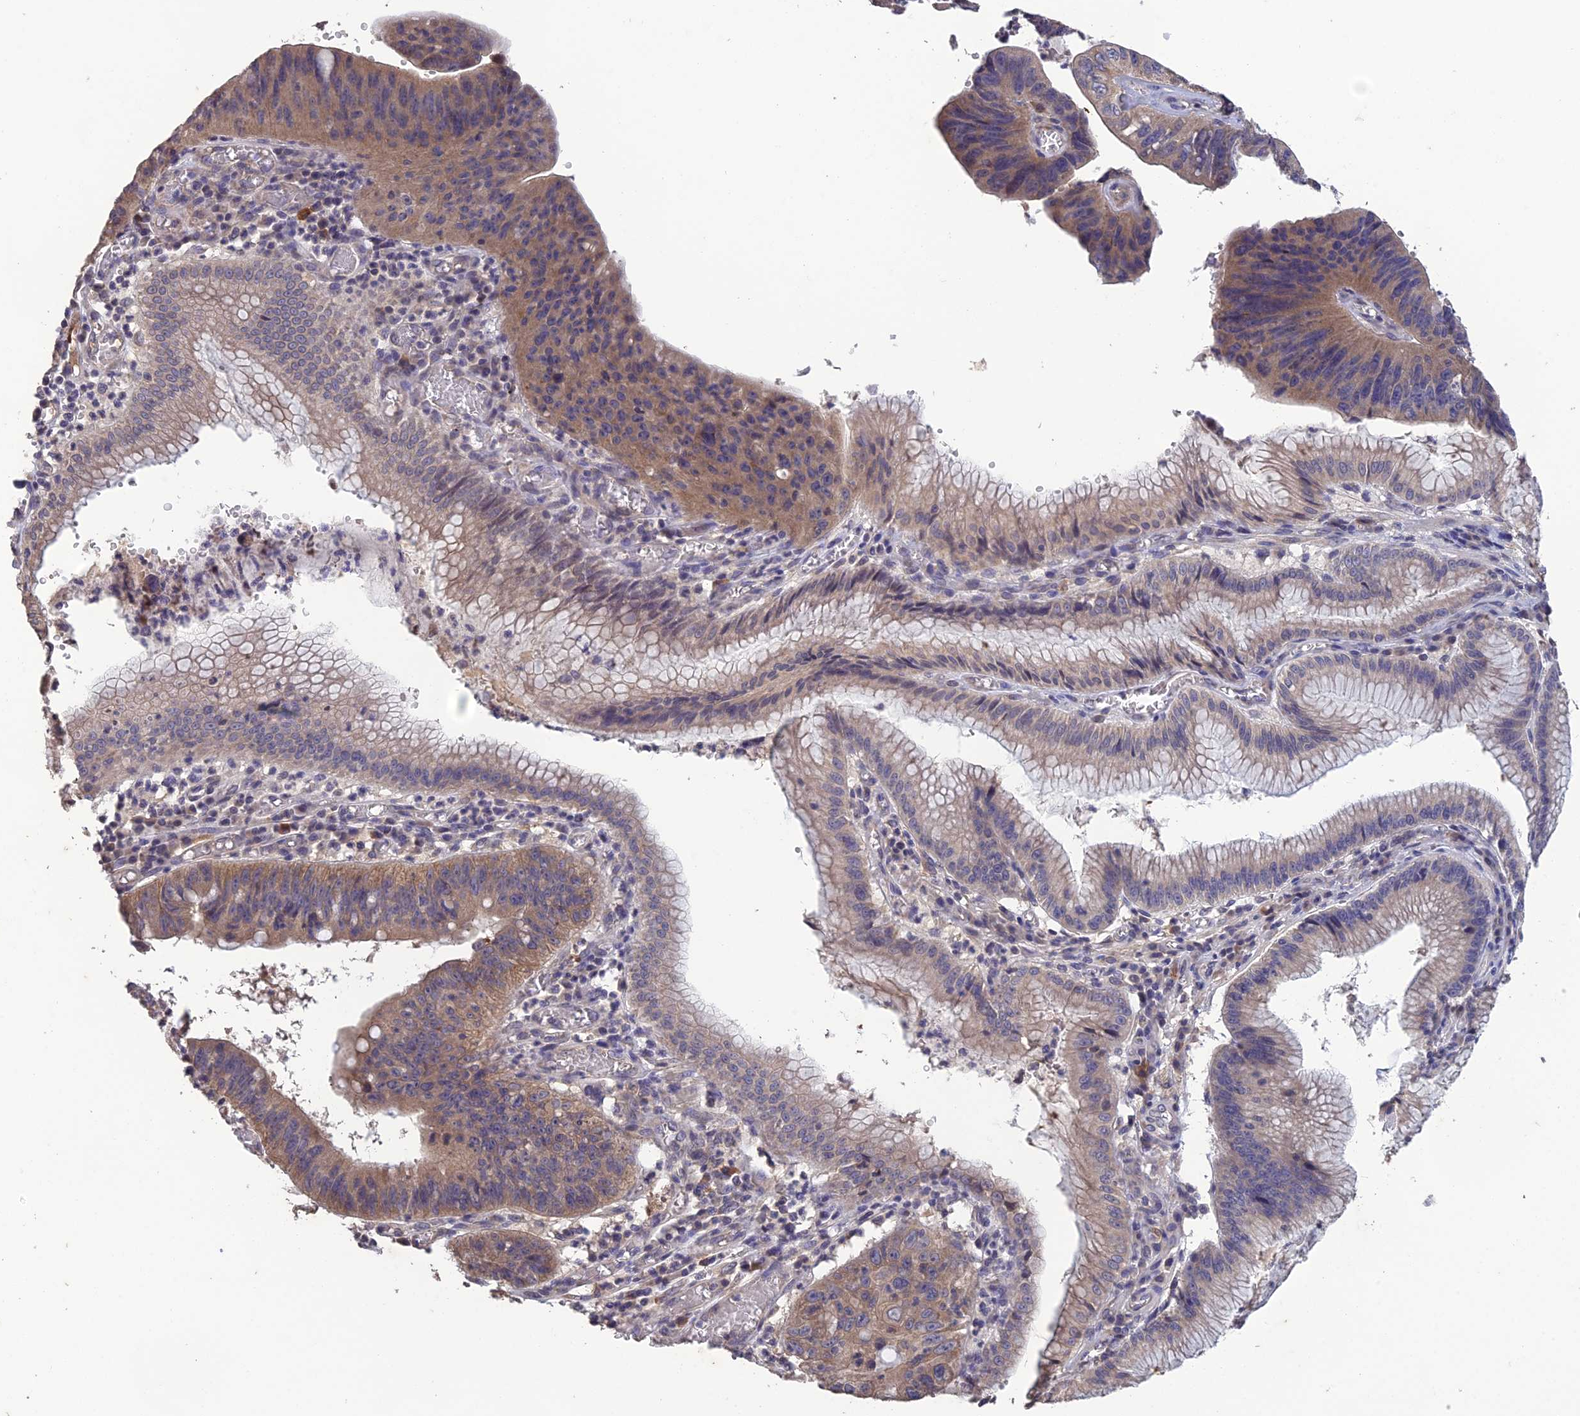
{"staining": {"intensity": "moderate", "quantity": "25%-75%", "location": "cytoplasmic/membranous"}, "tissue": "stomach cancer", "cell_type": "Tumor cells", "image_type": "cancer", "snomed": [{"axis": "morphology", "description": "Adenocarcinoma, NOS"}, {"axis": "topography", "description": "Stomach"}], "caption": "This is a histology image of immunohistochemistry staining of stomach cancer, which shows moderate staining in the cytoplasmic/membranous of tumor cells.", "gene": "SLC39A13", "patient": {"sex": "male", "age": 59}}